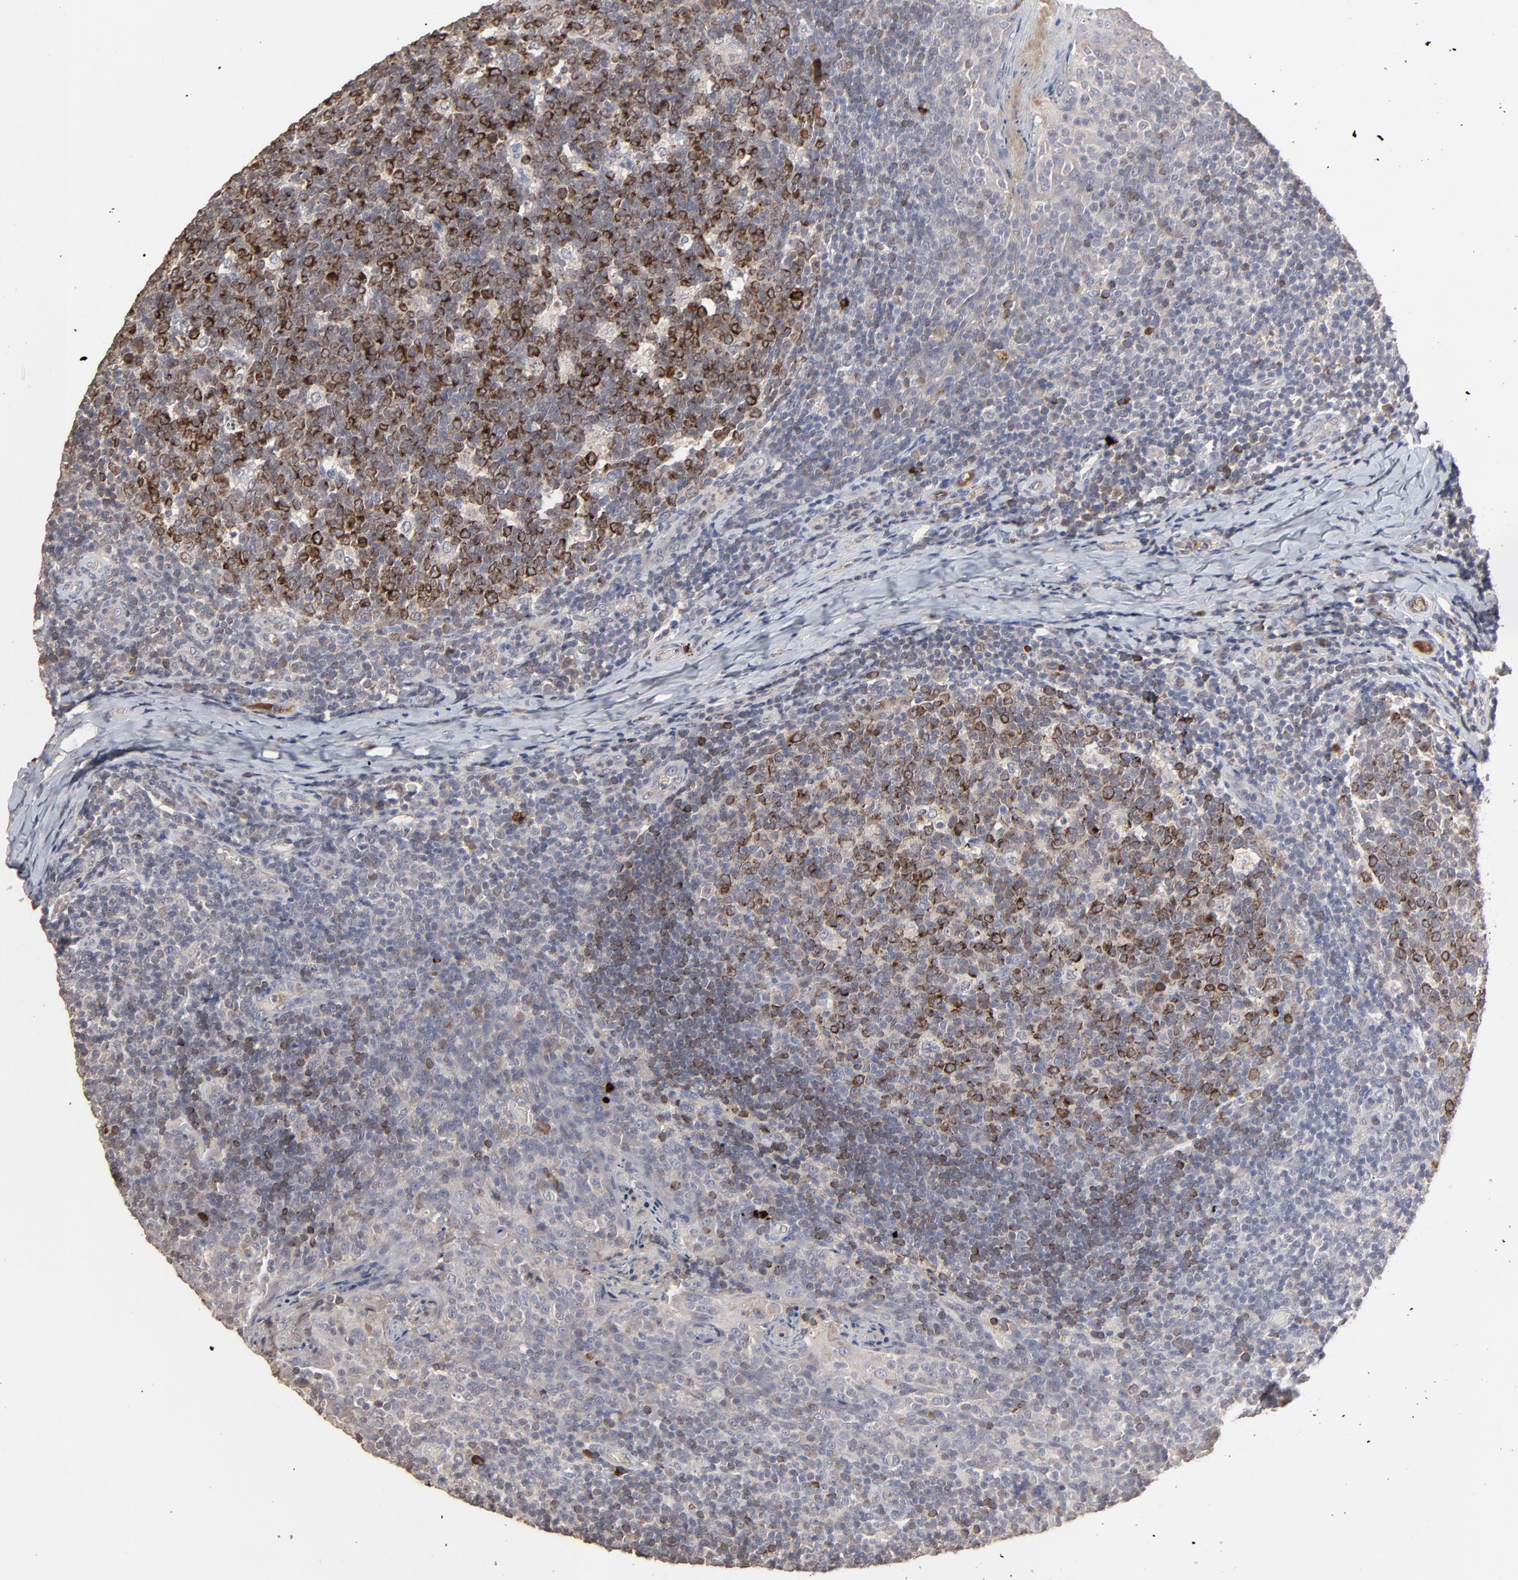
{"staining": {"intensity": "moderate", "quantity": "25%-75%", "location": "cytoplasmic/membranous"}, "tissue": "tonsil", "cell_type": "Germinal center cells", "image_type": "normal", "snomed": [{"axis": "morphology", "description": "Normal tissue, NOS"}, {"axis": "topography", "description": "Tonsil"}], "caption": "Moderate cytoplasmic/membranous staining is appreciated in approximately 25%-75% of germinal center cells in unremarkable tonsil.", "gene": "VPREB3", "patient": {"sex": "male", "age": 17}}